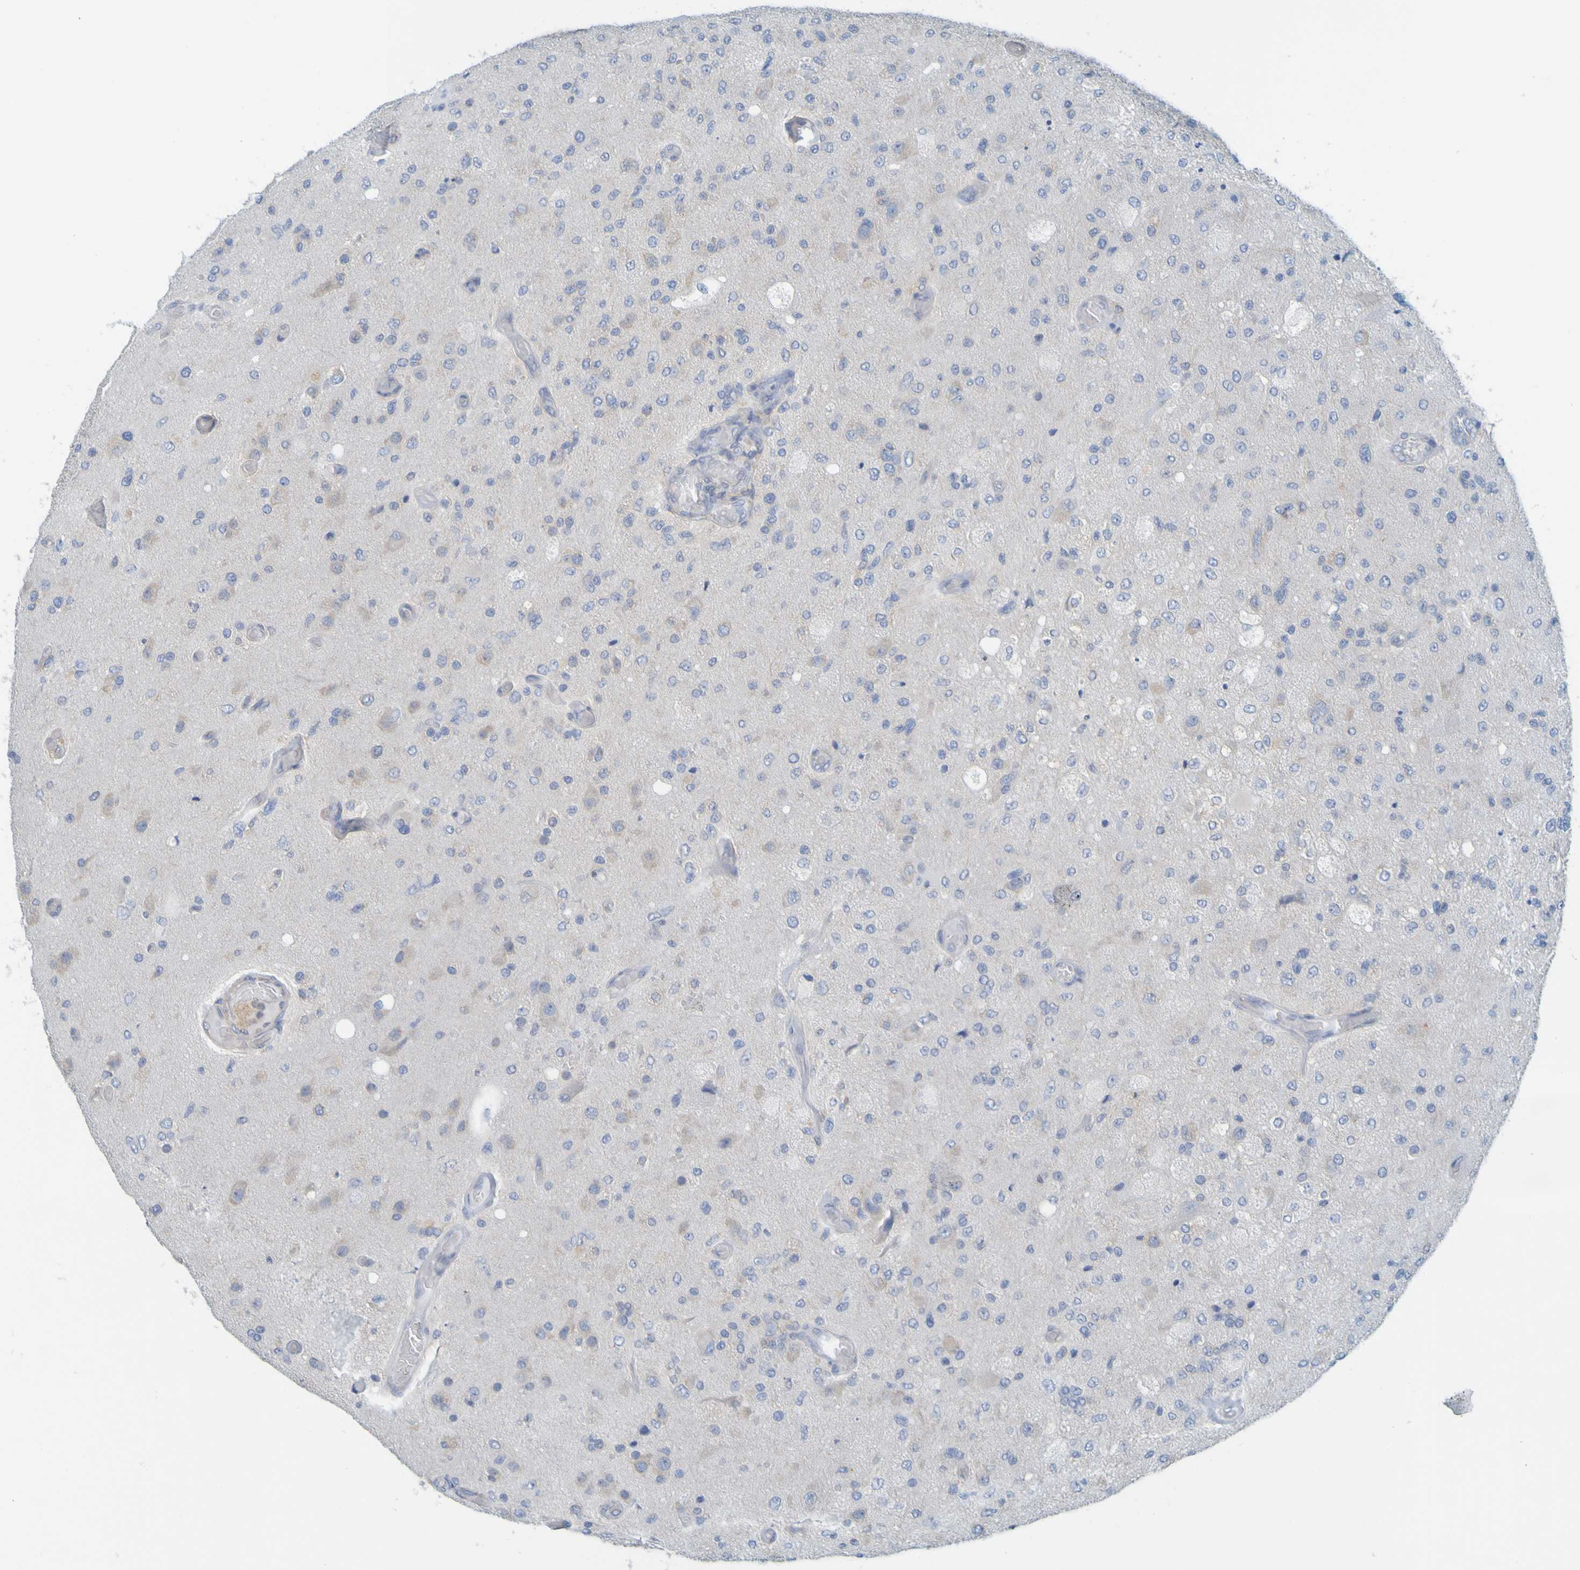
{"staining": {"intensity": "weak", "quantity": "<25%", "location": "cytoplasmic/membranous"}, "tissue": "glioma", "cell_type": "Tumor cells", "image_type": "cancer", "snomed": [{"axis": "morphology", "description": "Normal tissue, NOS"}, {"axis": "morphology", "description": "Glioma, malignant, High grade"}, {"axis": "topography", "description": "Cerebral cortex"}], "caption": "An image of malignant glioma (high-grade) stained for a protein exhibits no brown staining in tumor cells.", "gene": "APPL1", "patient": {"sex": "male", "age": 77}}